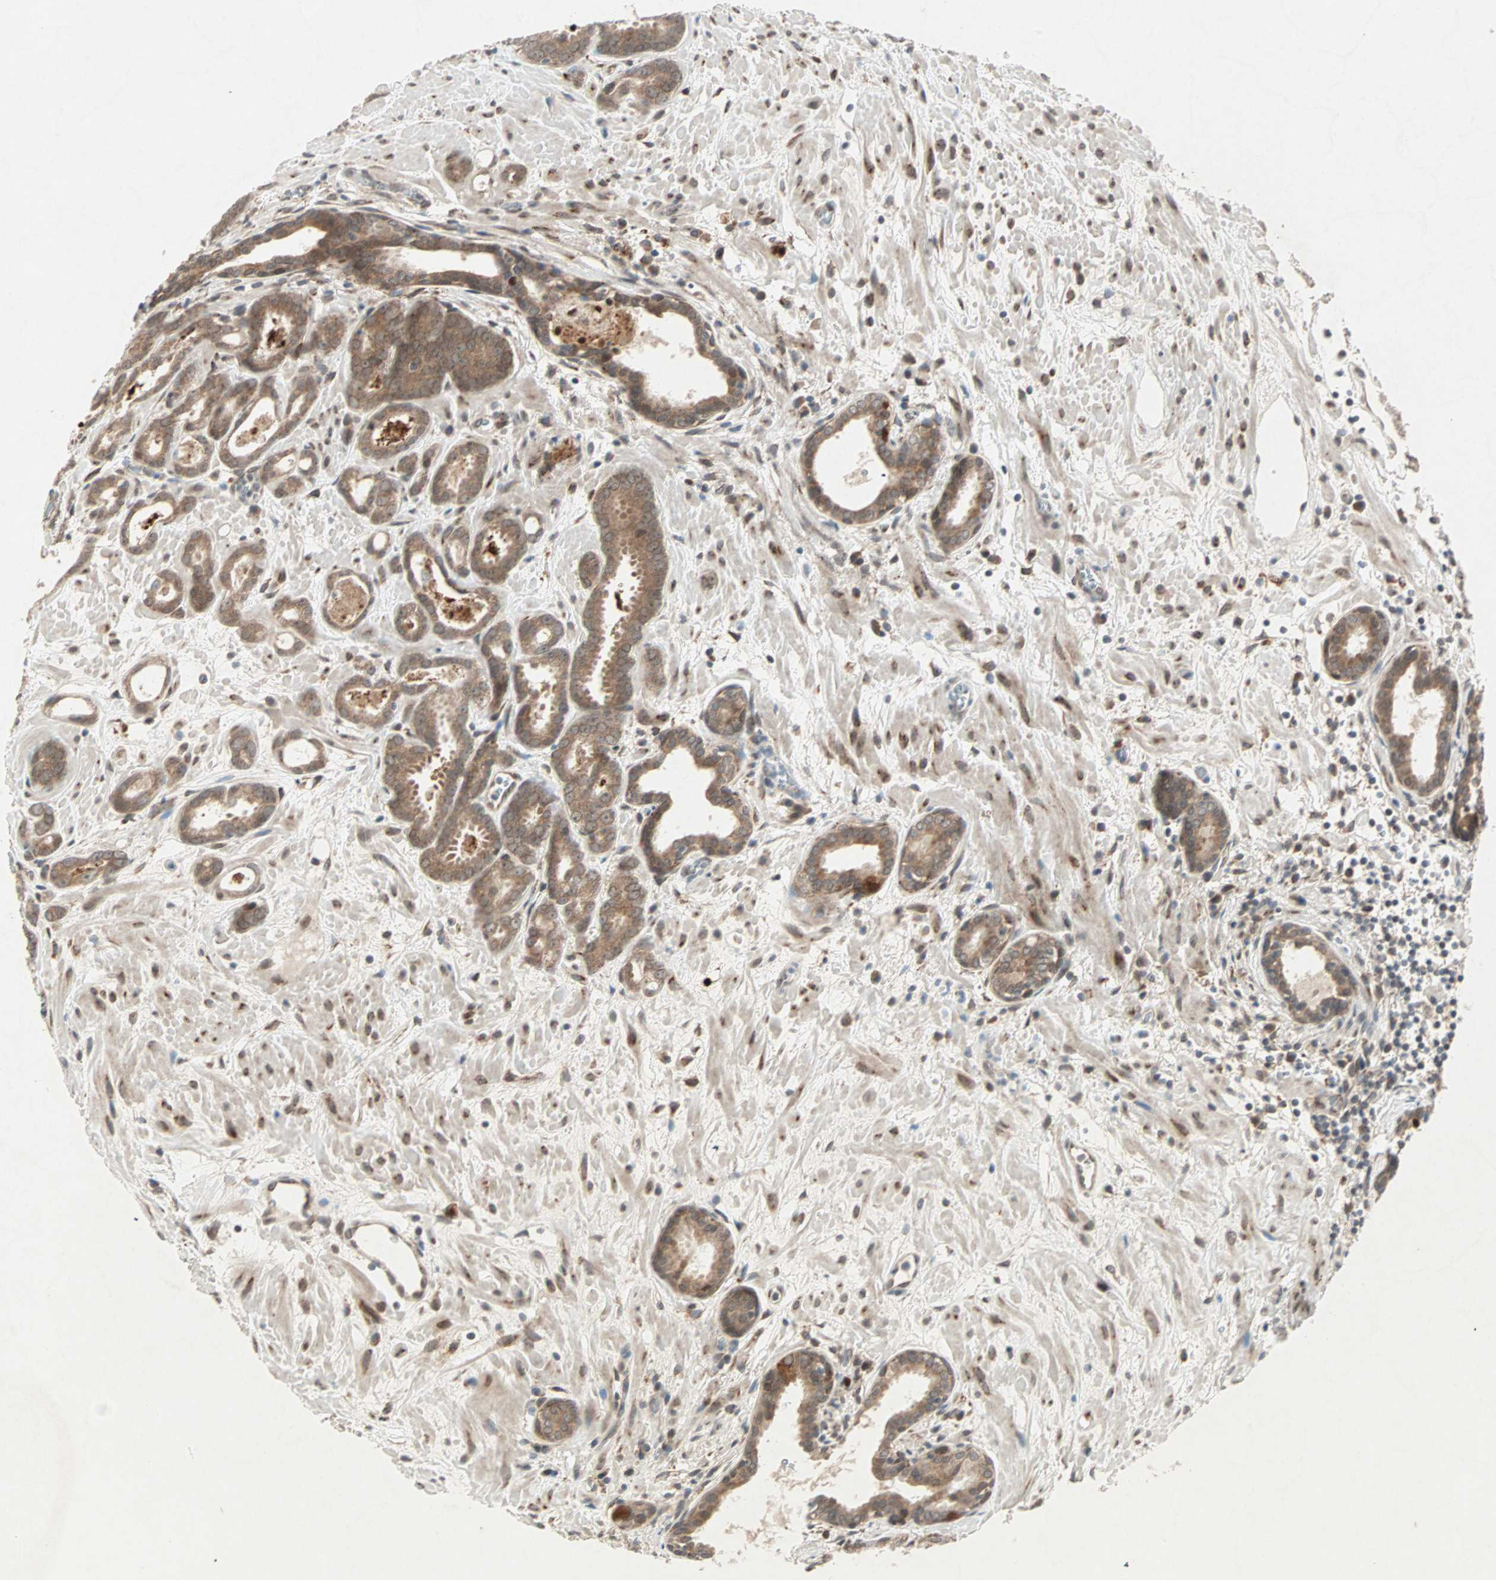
{"staining": {"intensity": "moderate", "quantity": ">75%", "location": "cytoplasmic/membranous"}, "tissue": "prostate cancer", "cell_type": "Tumor cells", "image_type": "cancer", "snomed": [{"axis": "morphology", "description": "Adenocarcinoma, Low grade"}, {"axis": "topography", "description": "Prostate"}], "caption": "Immunohistochemistry (DAB) staining of human prostate adenocarcinoma (low-grade) reveals moderate cytoplasmic/membranous protein expression in about >75% of tumor cells.", "gene": "ZNF37A", "patient": {"sex": "male", "age": 57}}